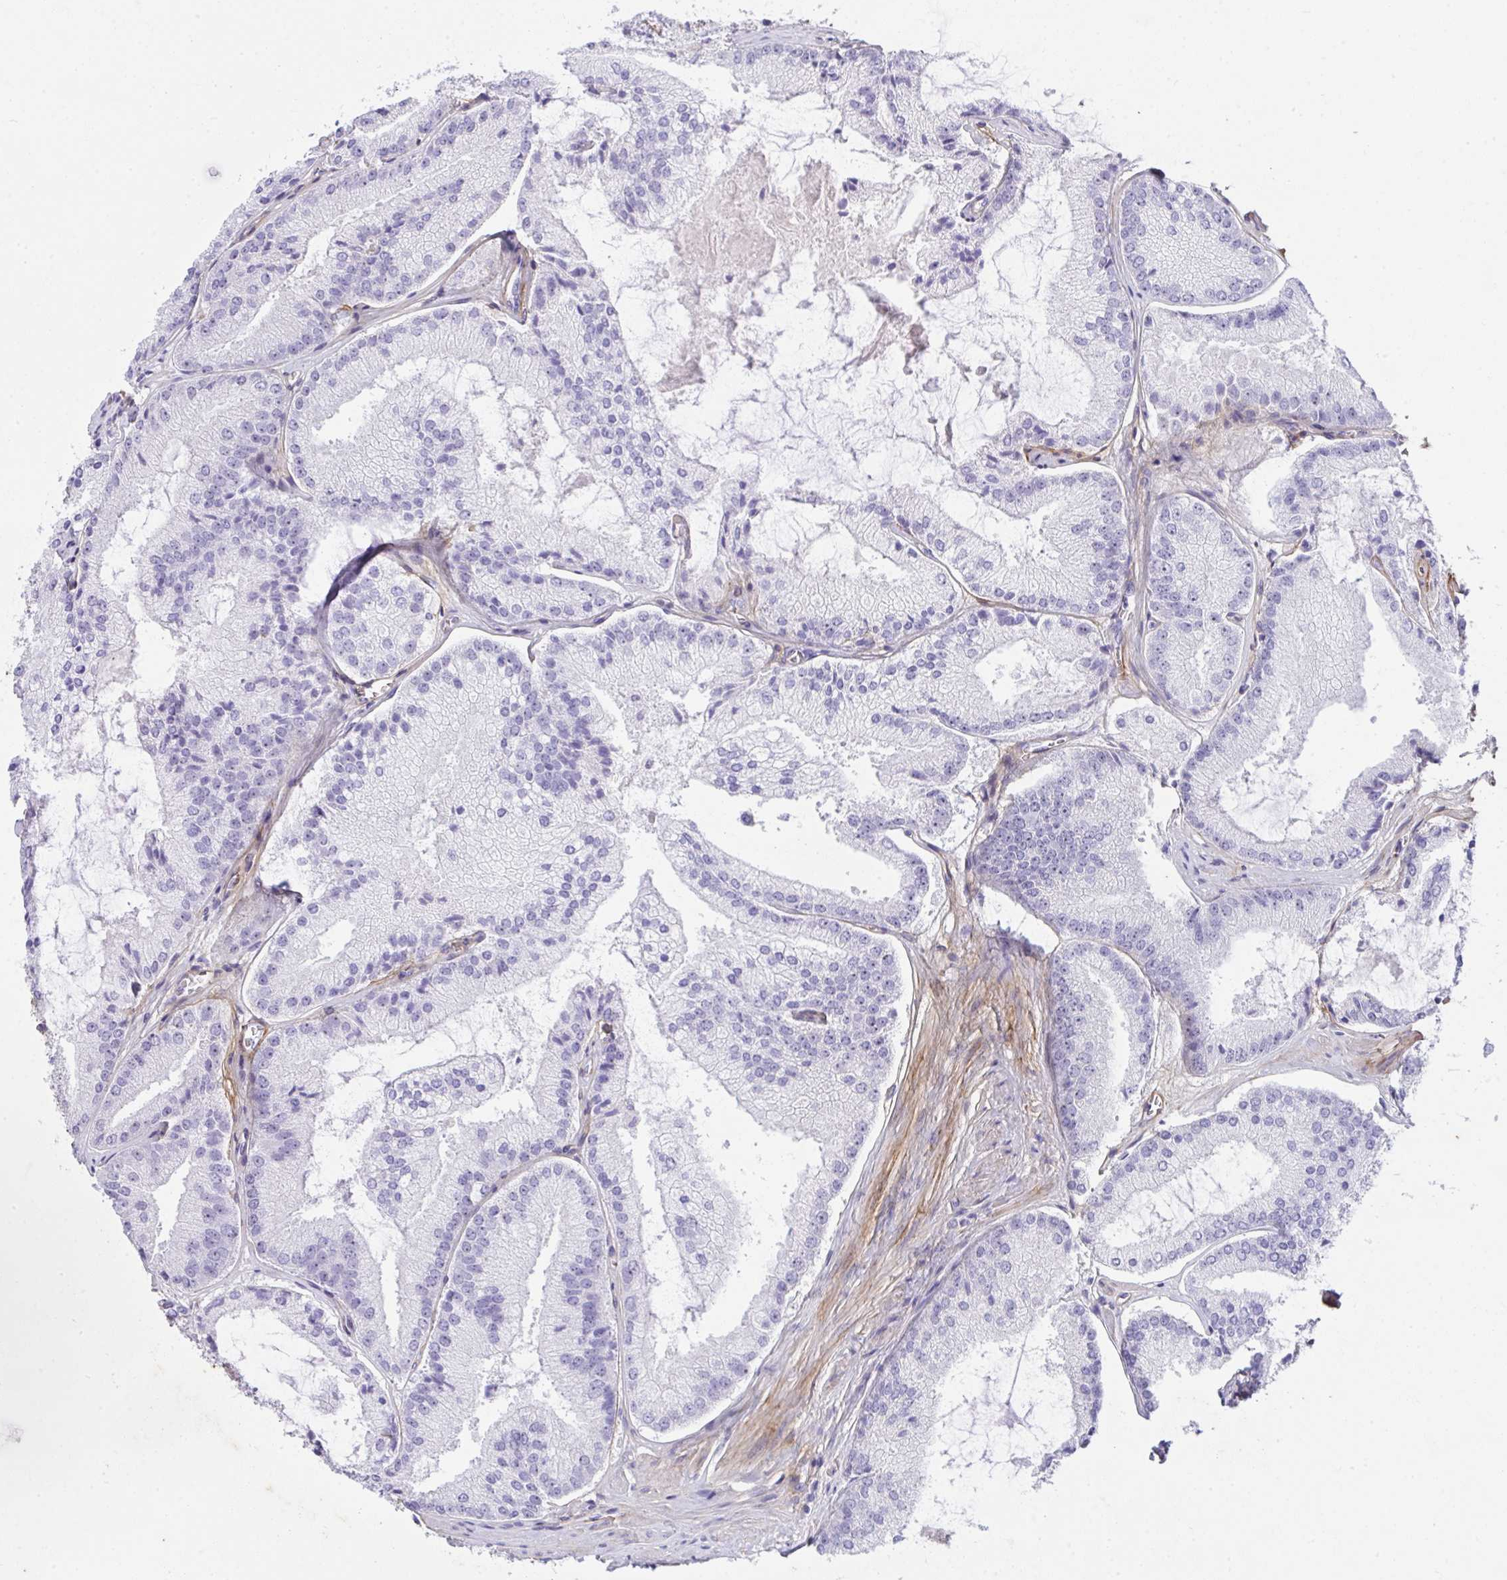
{"staining": {"intensity": "negative", "quantity": "none", "location": "none"}, "tissue": "prostate cancer", "cell_type": "Tumor cells", "image_type": "cancer", "snomed": [{"axis": "morphology", "description": "Adenocarcinoma, High grade"}, {"axis": "topography", "description": "Prostate"}], "caption": "Tumor cells show no significant protein expression in prostate cancer (high-grade adenocarcinoma). Nuclei are stained in blue.", "gene": "LHFPL6", "patient": {"sex": "male", "age": 73}}